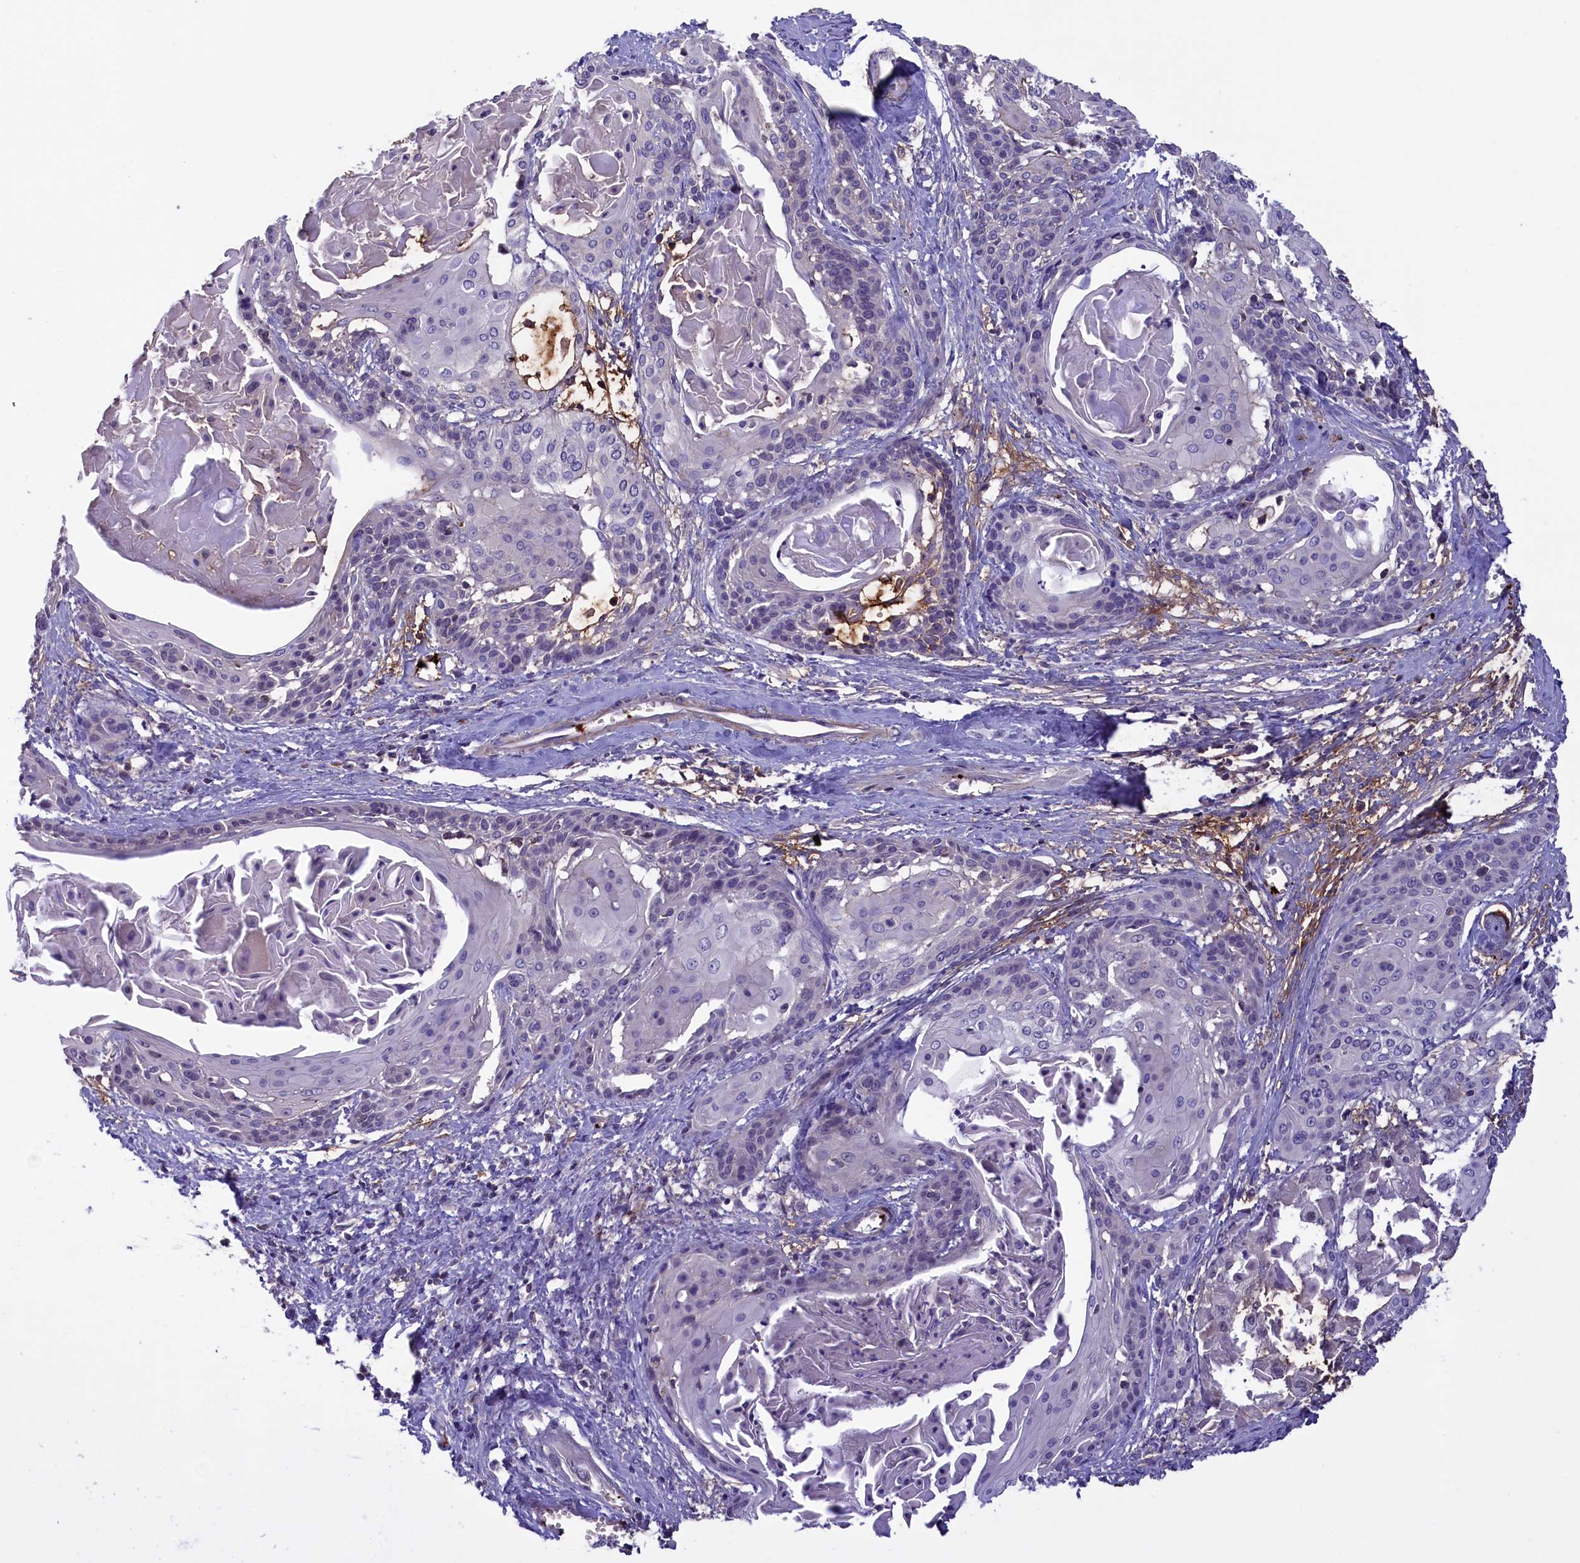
{"staining": {"intensity": "negative", "quantity": "none", "location": "none"}, "tissue": "cervical cancer", "cell_type": "Tumor cells", "image_type": "cancer", "snomed": [{"axis": "morphology", "description": "Squamous cell carcinoma, NOS"}, {"axis": "topography", "description": "Cervix"}], "caption": "This is an immunohistochemistry micrograph of human cervical cancer (squamous cell carcinoma). There is no staining in tumor cells.", "gene": "HEATR3", "patient": {"sex": "female", "age": 57}}